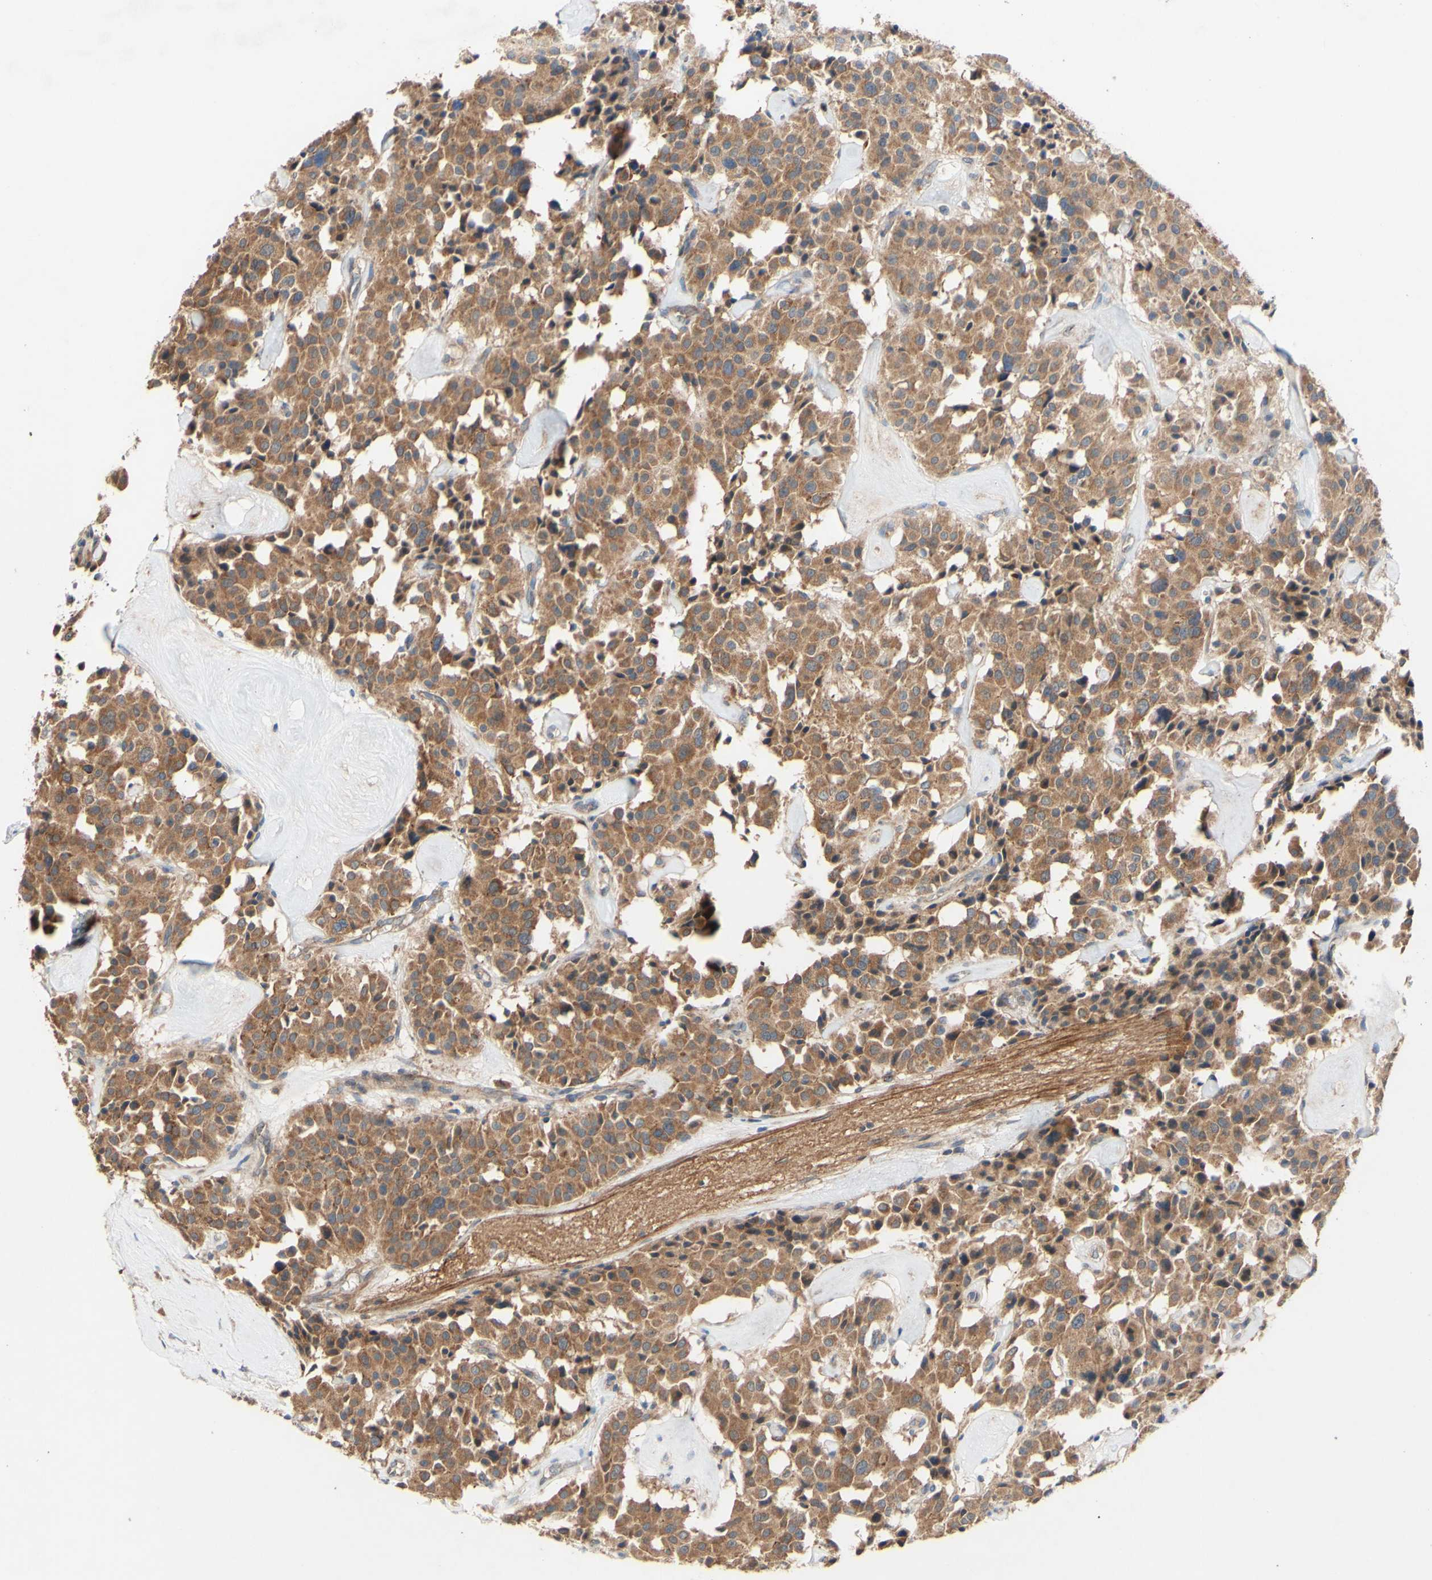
{"staining": {"intensity": "moderate", "quantity": ">75%", "location": "cytoplasmic/membranous"}, "tissue": "carcinoid", "cell_type": "Tumor cells", "image_type": "cancer", "snomed": [{"axis": "morphology", "description": "Carcinoid, malignant, NOS"}, {"axis": "topography", "description": "Lung"}], "caption": "Immunohistochemistry (IHC) image of neoplastic tissue: malignant carcinoid stained using IHC reveals medium levels of moderate protein expression localized specifically in the cytoplasmic/membranous of tumor cells, appearing as a cytoplasmic/membranous brown color.", "gene": "PDGFB", "patient": {"sex": "male", "age": 30}}